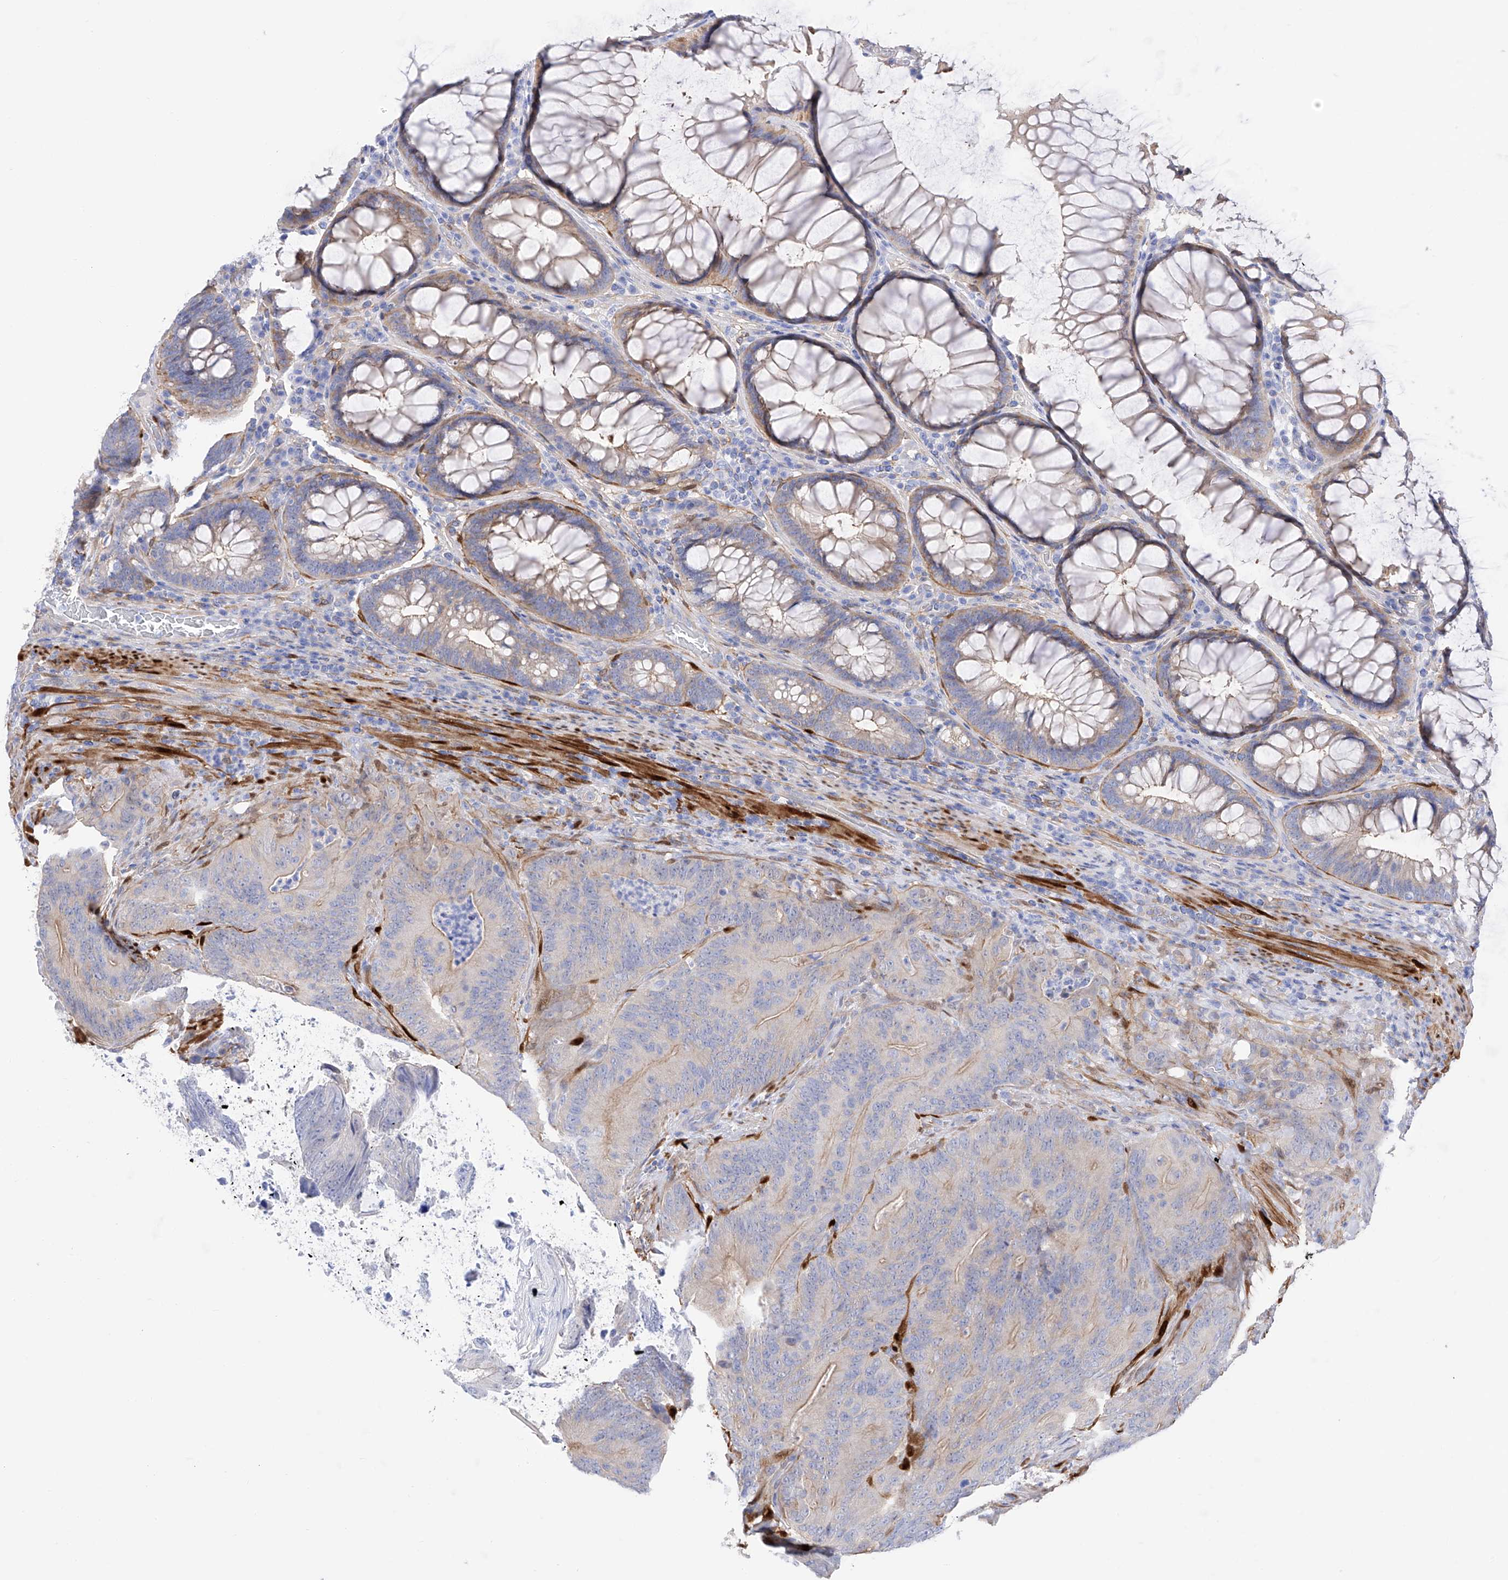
{"staining": {"intensity": "negative", "quantity": "none", "location": "none"}, "tissue": "colorectal cancer", "cell_type": "Tumor cells", "image_type": "cancer", "snomed": [{"axis": "morphology", "description": "Normal tissue, NOS"}, {"axis": "topography", "description": "Colon"}], "caption": "Tumor cells are negative for brown protein staining in colorectal cancer.", "gene": "TRPC7", "patient": {"sex": "female", "age": 82}}